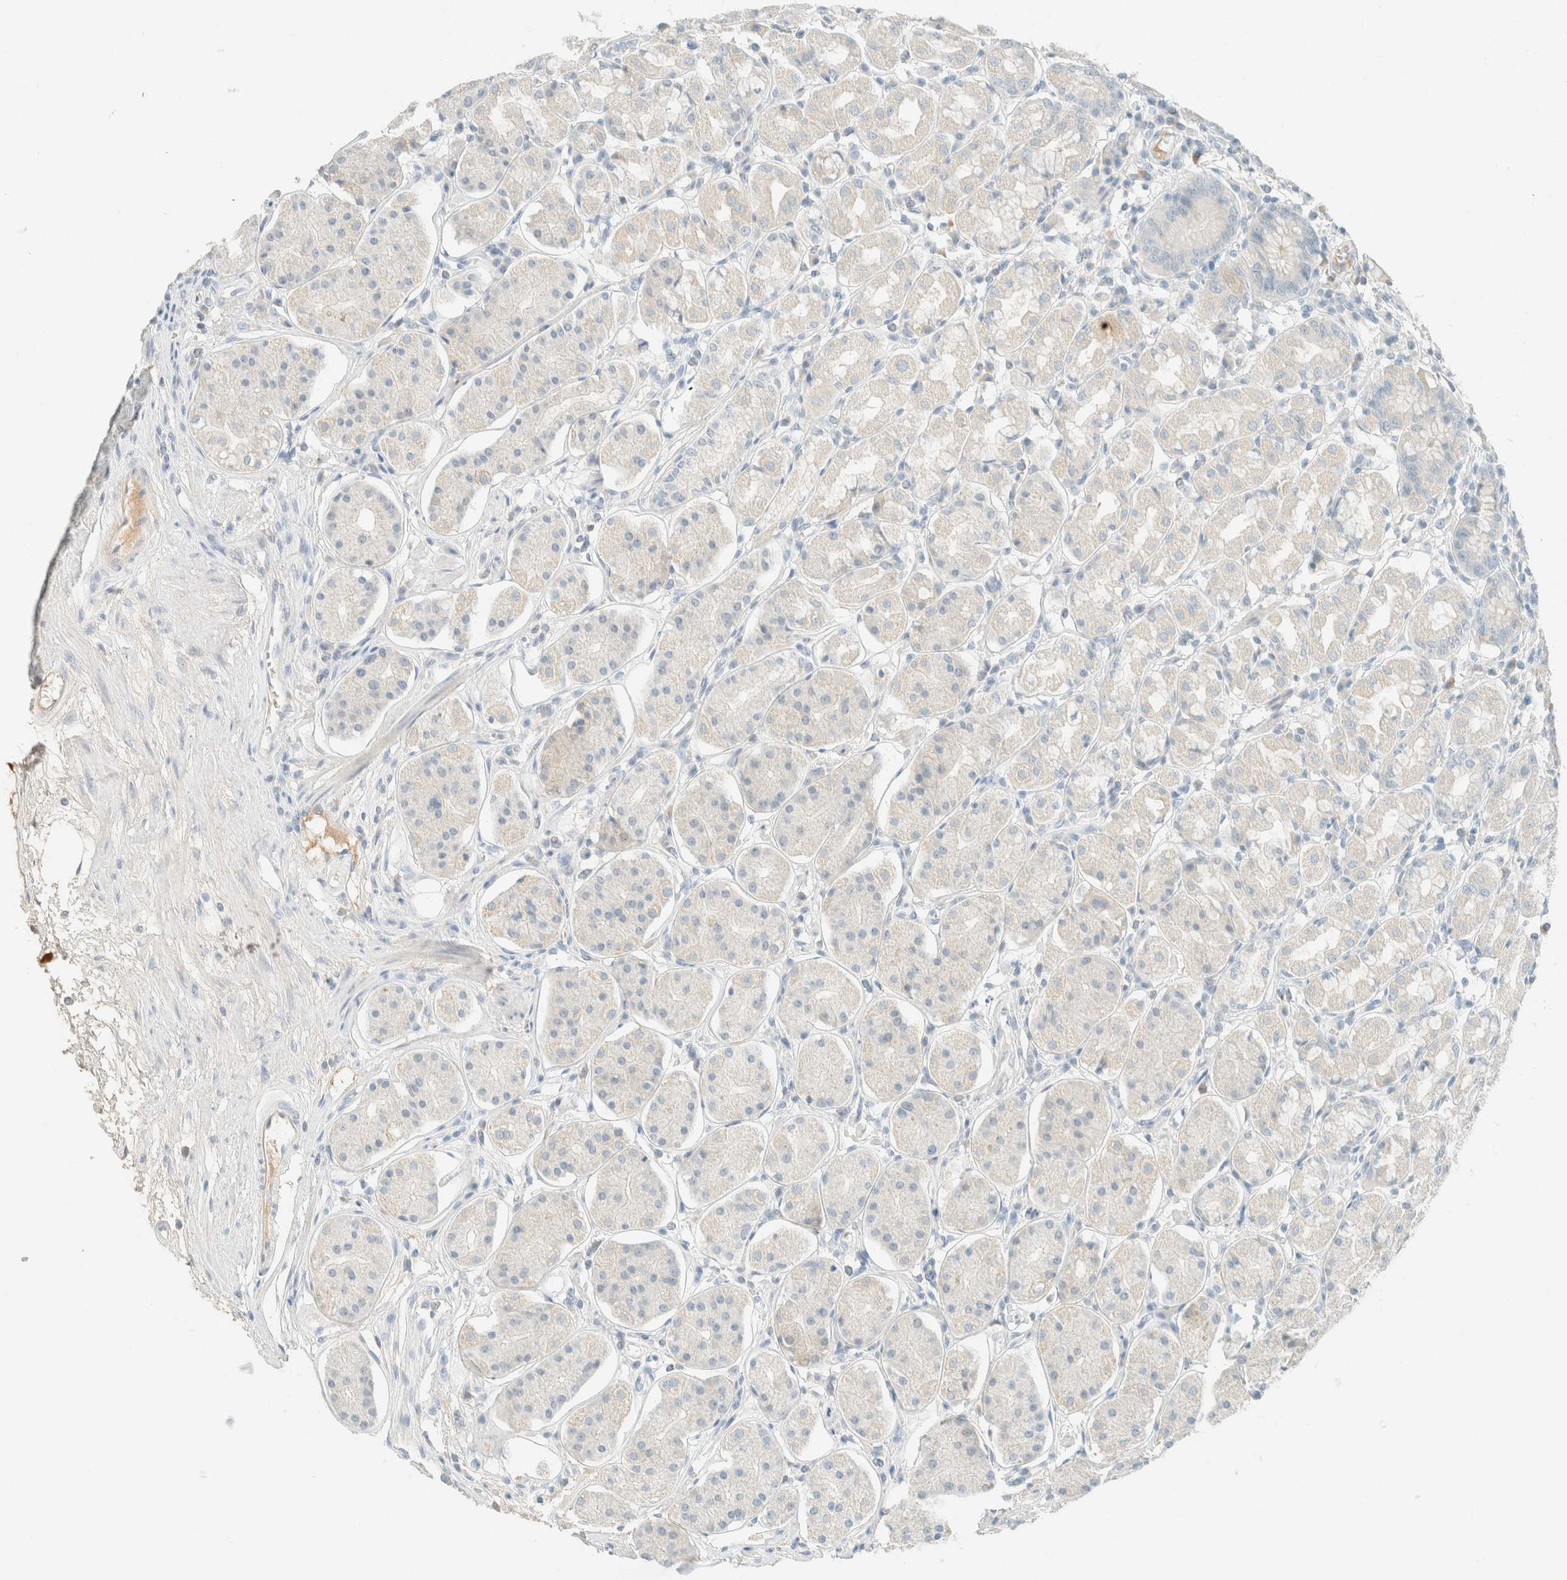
{"staining": {"intensity": "negative", "quantity": "none", "location": "none"}, "tissue": "stomach", "cell_type": "Glandular cells", "image_type": "normal", "snomed": [{"axis": "morphology", "description": "Normal tissue, NOS"}, {"axis": "topography", "description": "Stomach"}, {"axis": "topography", "description": "Stomach, lower"}], "caption": "Stomach stained for a protein using immunohistochemistry (IHC) exhibits no positivity glandular cells.", "gene": "GPA33", "patient": {"sex": "female", "age": 56}}